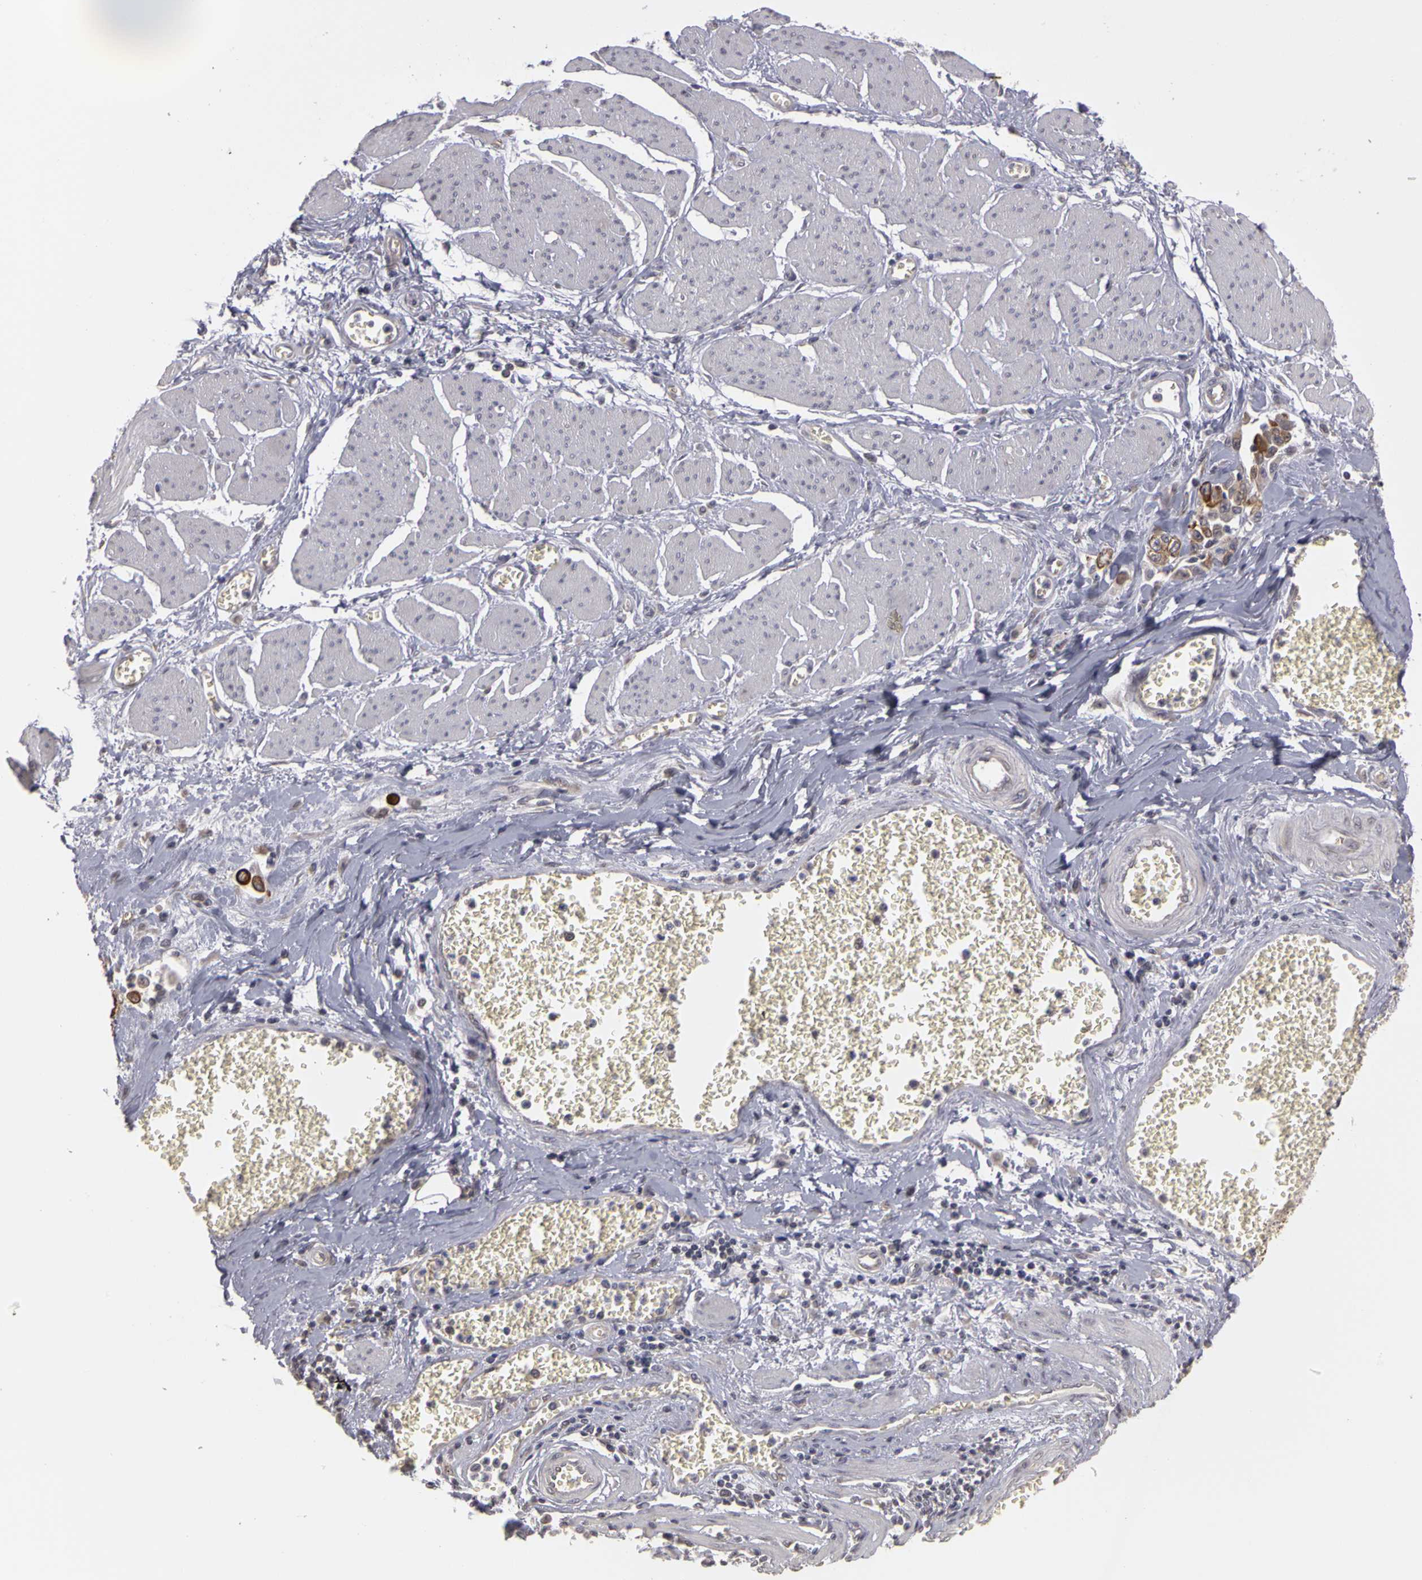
{"staining": {"intensity": "strong", "quantity": ">75%", "location": "cytoplasmic/membranous"}, "tissue": "stomach cancer", "cell_type": "Tumor cells", "image_type": "cancer", "snomed": [{"axis": "morphology", "description": "Adenocarcinoma, NOS"}, {"axis": "topography", "description": "Stomach"}], "caption": "Human adenocarcinoma (stomach) stained for a protein (brown) displays strong cytoplasmic/membranous positive expression in about >75% of tumor cells.", "gene": "FRMD7", "patient": {"sex": "male", "age": 72}}